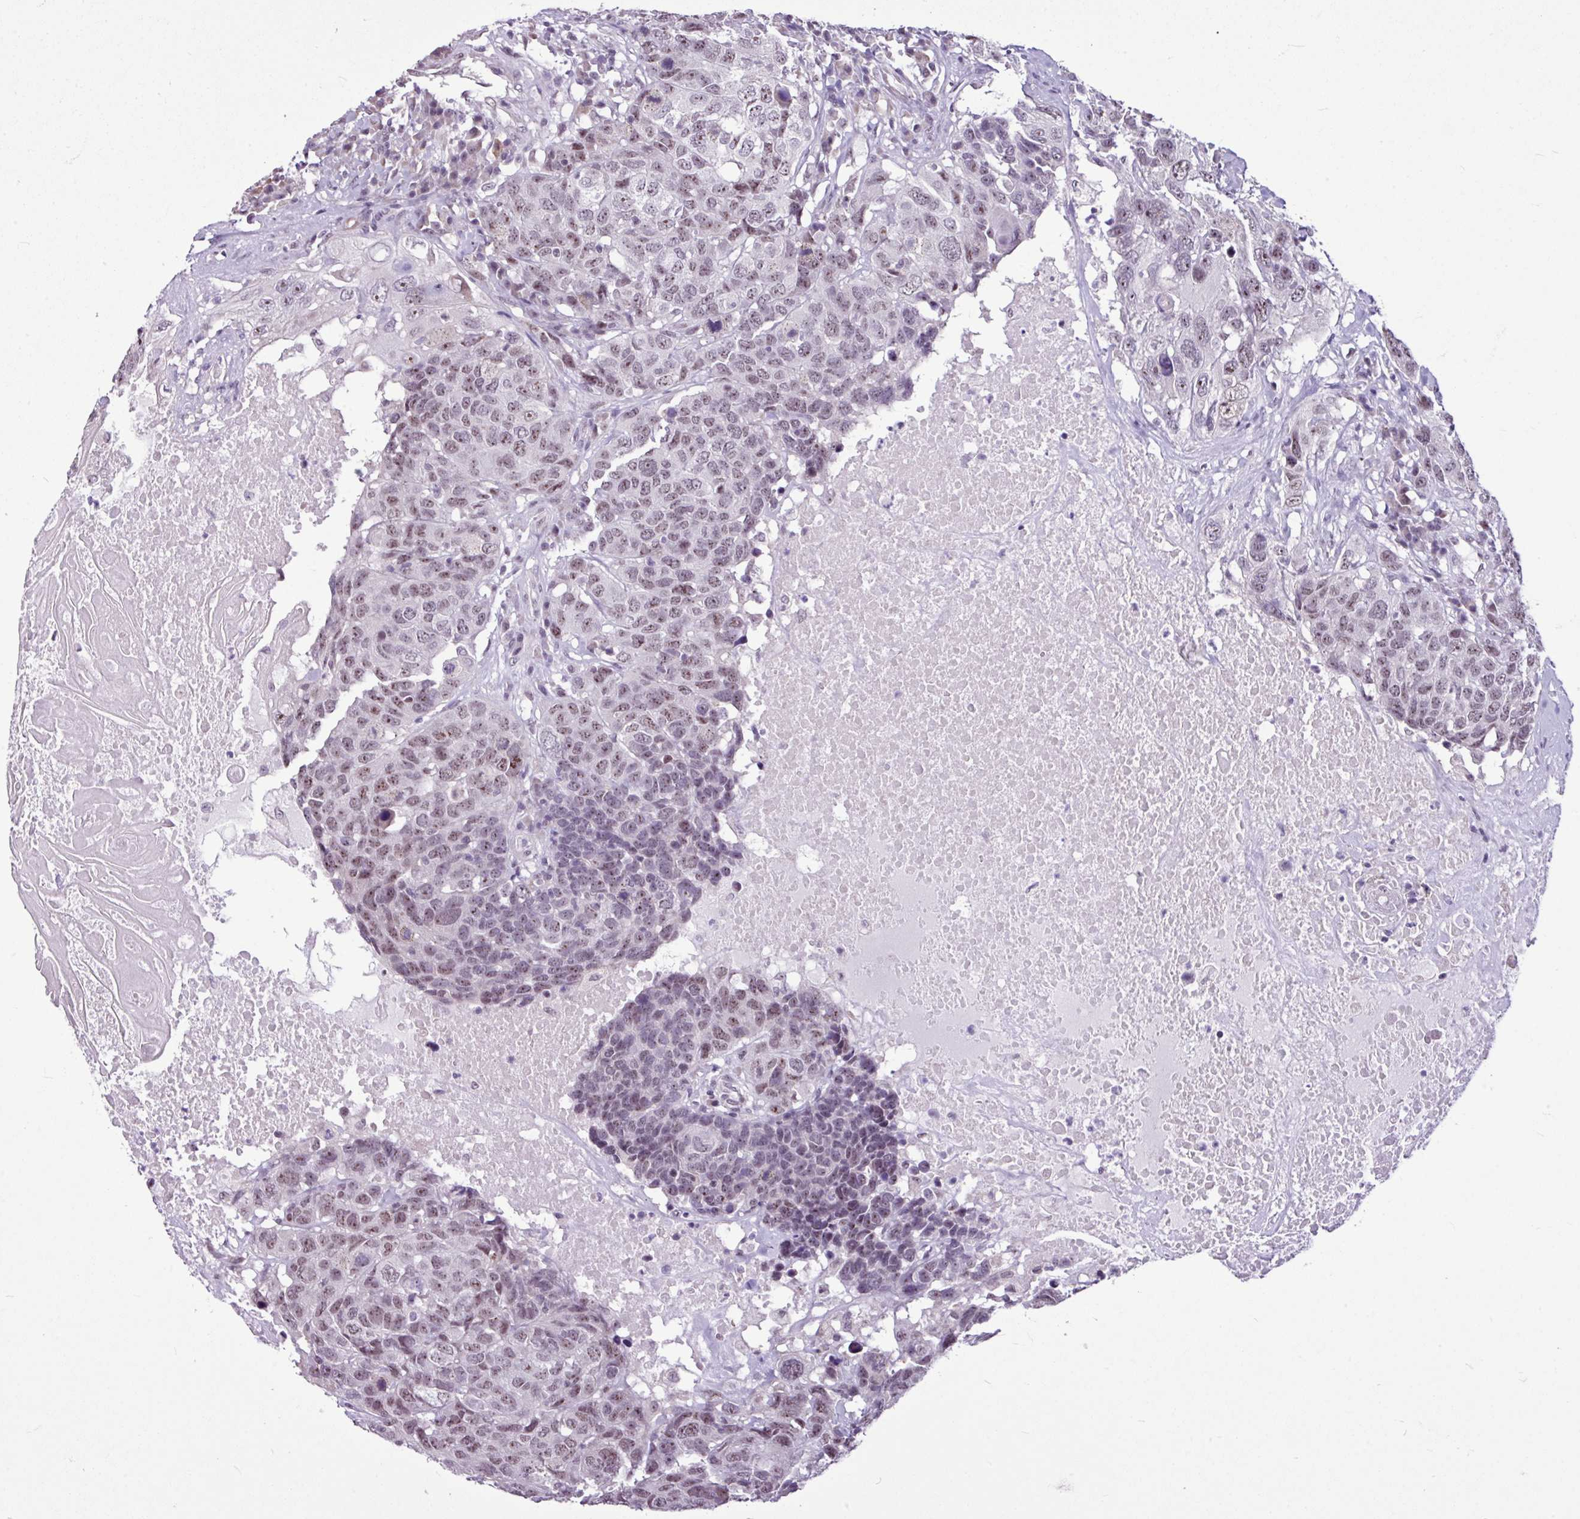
{"staining": {"intensity": "moderate", "quantity": "25%-75%", "location": "nuclear"}, "tissue": "head and neck cancer", "cell_type": "Tumor cells", "image_type": "cancer", "snomed": [{"axis": "morphology", "description": "Squamous cell carcinoma, NOS"}, {"axis": "topography", "description": "Head-Neck"}], "caption": "Immunohistochemistry of head and neck cancer exhibits medium levels of moderate nuclear positivity in approximately 25%-75% of tumor cells. The staining was performed using DAB, with brown indicating positive protein expression. Nuclei are stained blue with hematoxylin.", "gene": "UTP18", "patient": {"sex": "male", "age": 66}}